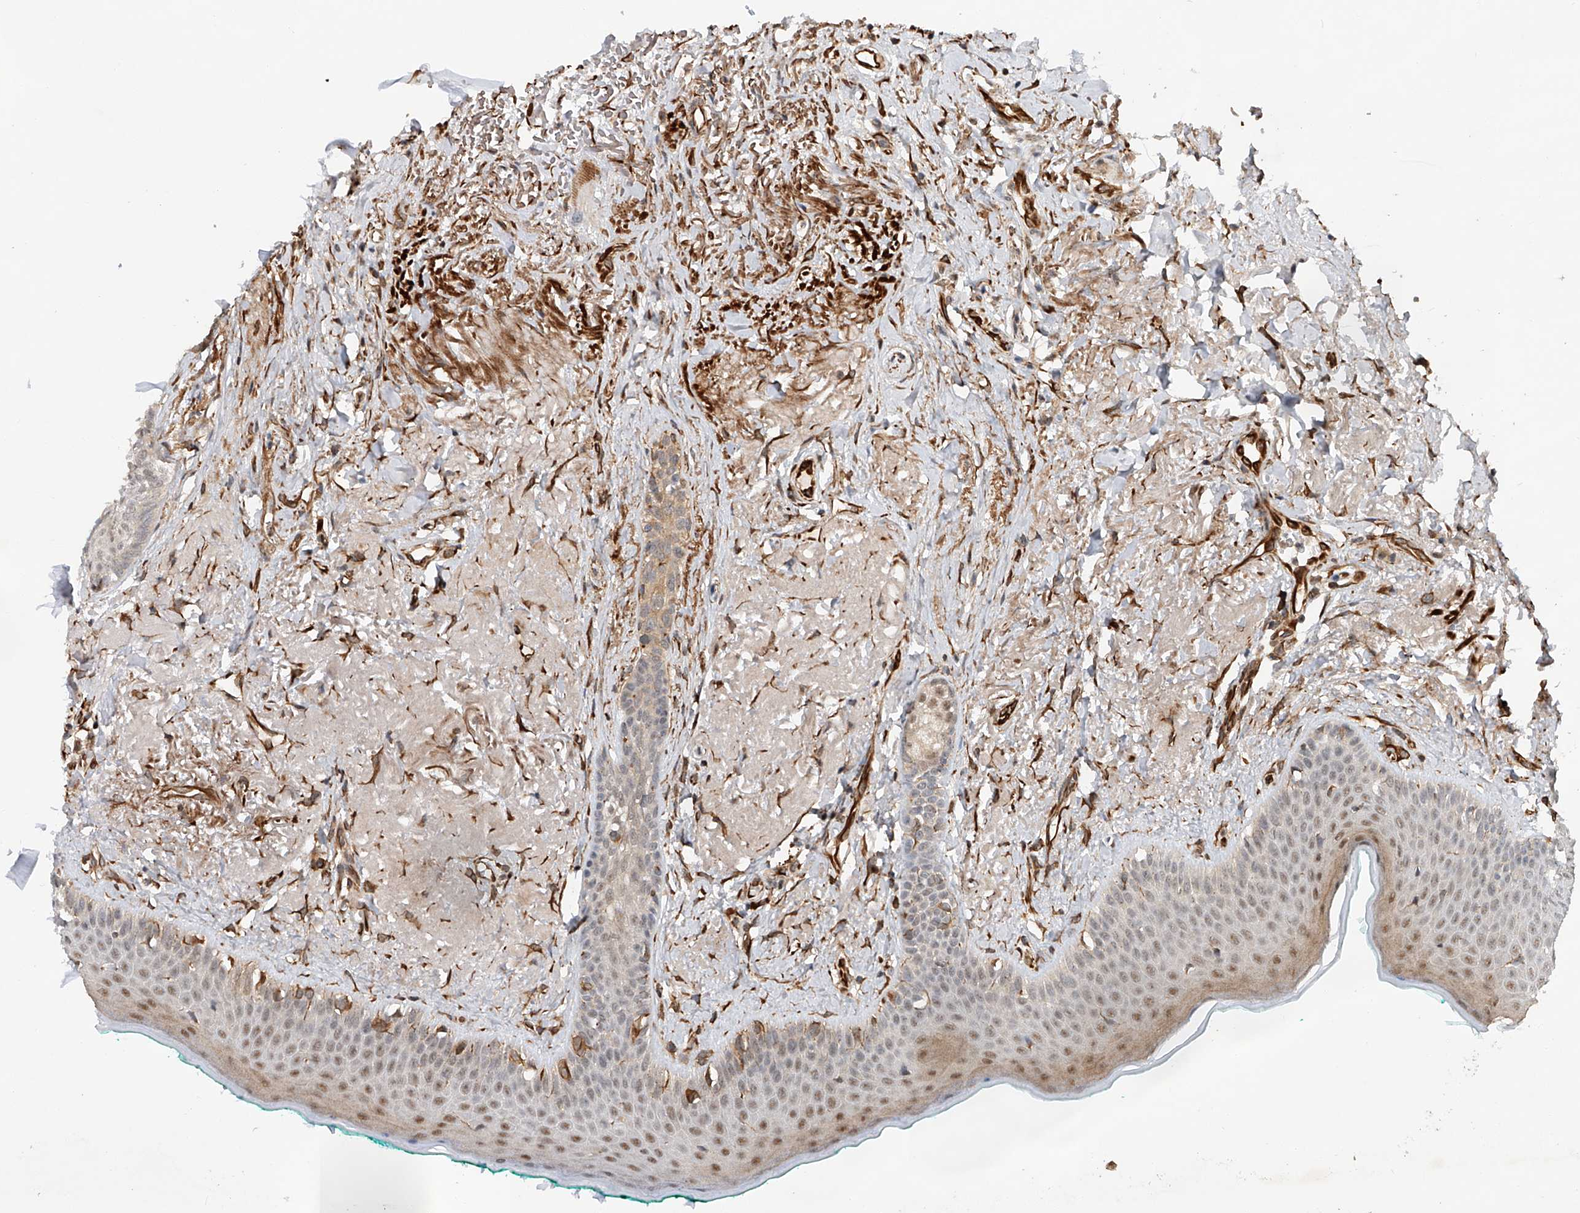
{"staining": {"intensity": "moderate", "quantity": "25%-75%", "location": "nuclear"}, "tissue": "oral mucosa", "cell_type": "Squamous epithelial cells", "image_type": "normal", "snomed": [{"axis": "morphology", "description": "Normal tissue, NOS"}, {"axis": "topography", "description": "Oral tissue"}], "caption": "A photomicrograph of oral mucosa stained for a protein shows moderate nuclear brown staining in squamous epithelial cells. The staining is performed using DAB brown chromogen to label protein expression. The nuclei are counter-stained blue using hematoxylin.", "gene": "AMD1", "patient": {"sex": "female", "age": 70}}